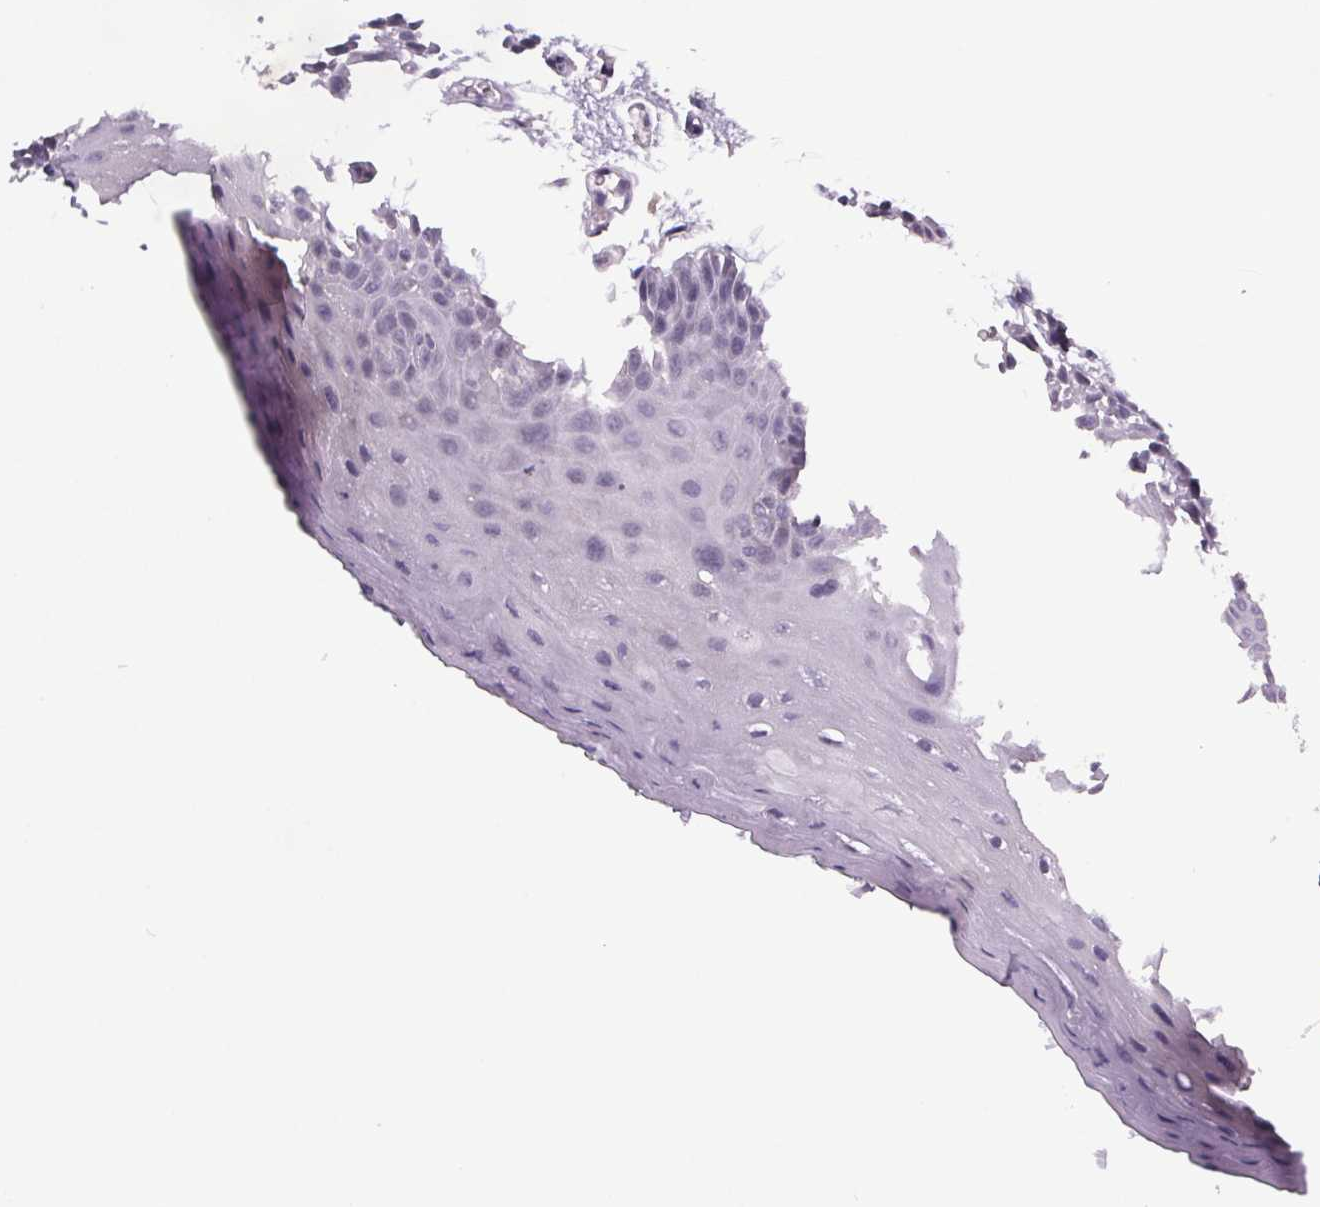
{"staining": {"intensity": "negative", "quantity": "none", "location": "none"}, "tissue": "oral mucosa", "cell_type": "Squamous epithelial cells", "image_type": "normal", "snomed": [{"axis": "morphology", "description": "Normal tissue, NOS"}, {"axis": "morphology", "description": "Squamous cell carcinoma, NOS"}, {"axis": "topography", "description": "Oral tissue"}, {"axis": "topography", "description": "Head-Neck"}], "caption": "This is an IHC micrograph of unremarkable human oral mucosa. There is no staining in squamous epithelial cells.", "gene": "CLN3", "patient": {"sex": "female", "age": 50}}